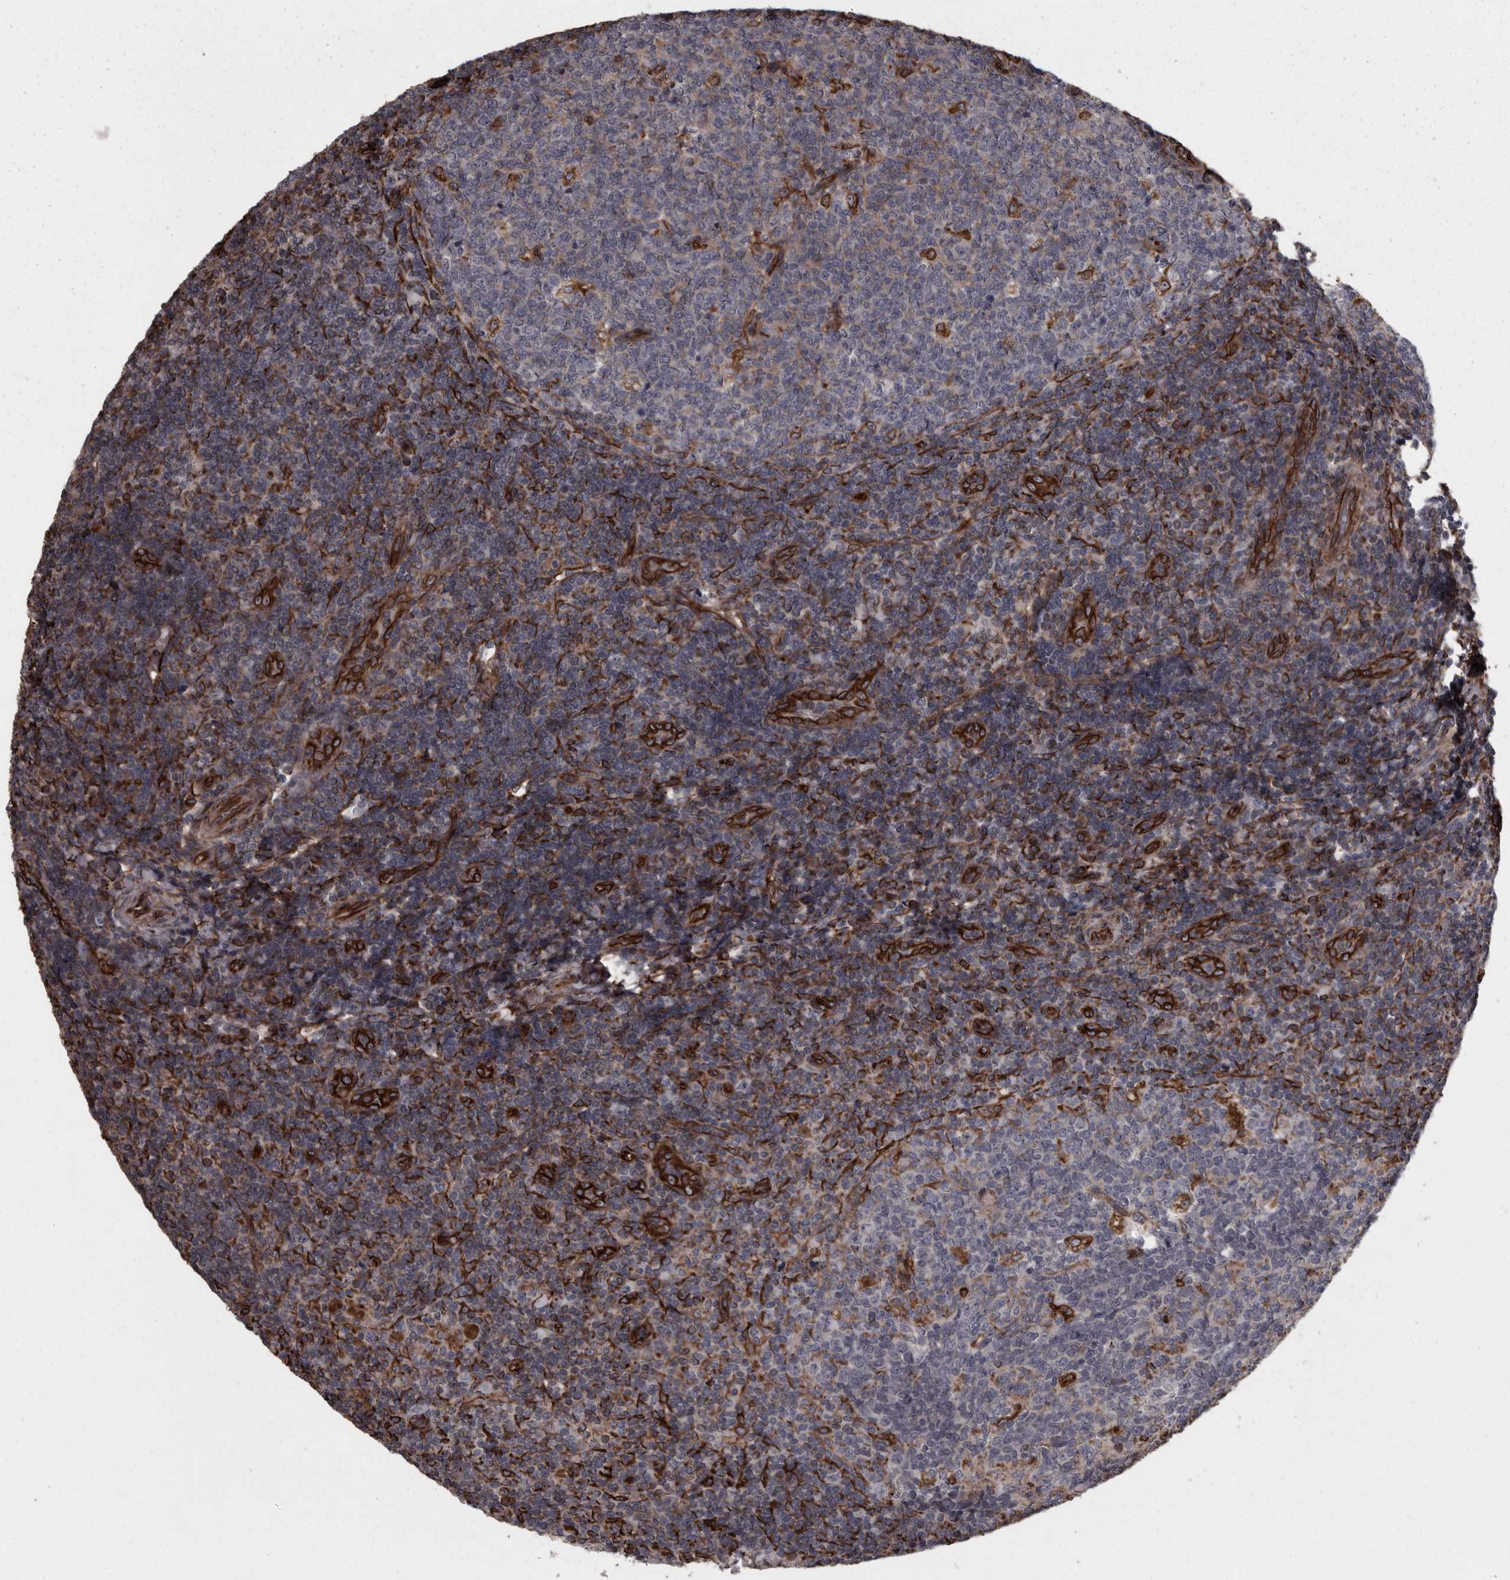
{"staining": {"intensity": "negative", "quantity": "none", "location": "none"}, "tissue": "tonsil", "cell_type": "Germinal center cells", "image_type": "normal", "snomed": [{"axis": "morphology", "description": "Normal tissue, NOS"}, {"axis": "topography", "description": "Tonsil"}], "caption": "The image demonstrates no significant staining in germinal center cells of tonsil.", "gene": "FAAP100", "patient": {"sex": "female", "age": 19}}